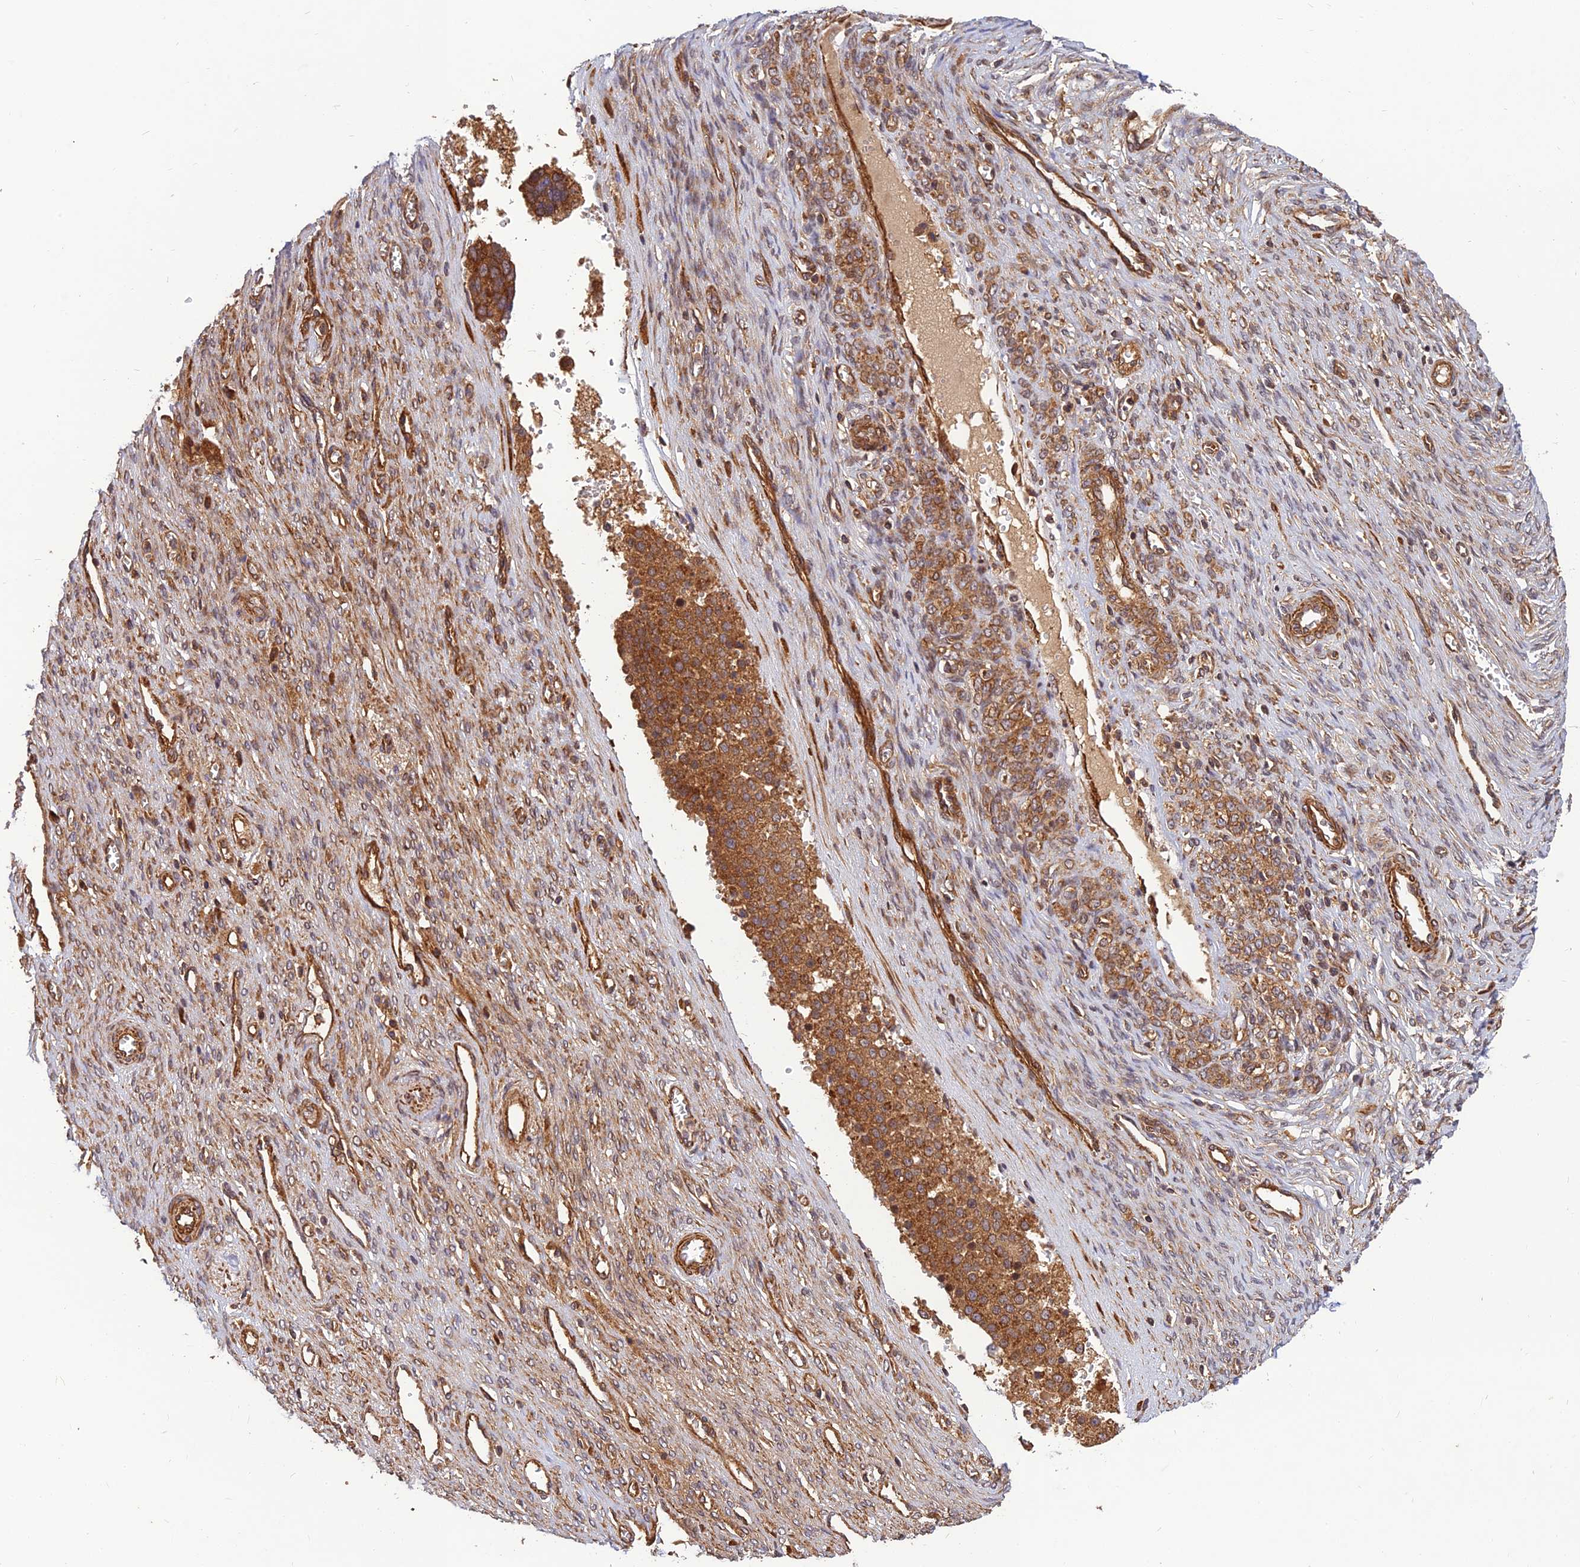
{"staining": {"intensity": "moderate", "quantity": ">75%", "location": "cytoplasmic/membranous"}, "tissue": "ovarian cancer", "cell_type": "Tumor cells", "image_type": "cancer", "snomed": [{"axis": "morphology", "description": "Cystadenocarcinoma, serous, NOS"}, {"axis": "topography", "description": "Ovary"}], "caption": "Protein staining displays moderate cytoplasmic/membranous positivity in approximately >75% of tumor cells in ovarian cancer.", "gene": "RELCH", "patient": {"sex": "female", "age": 44}}